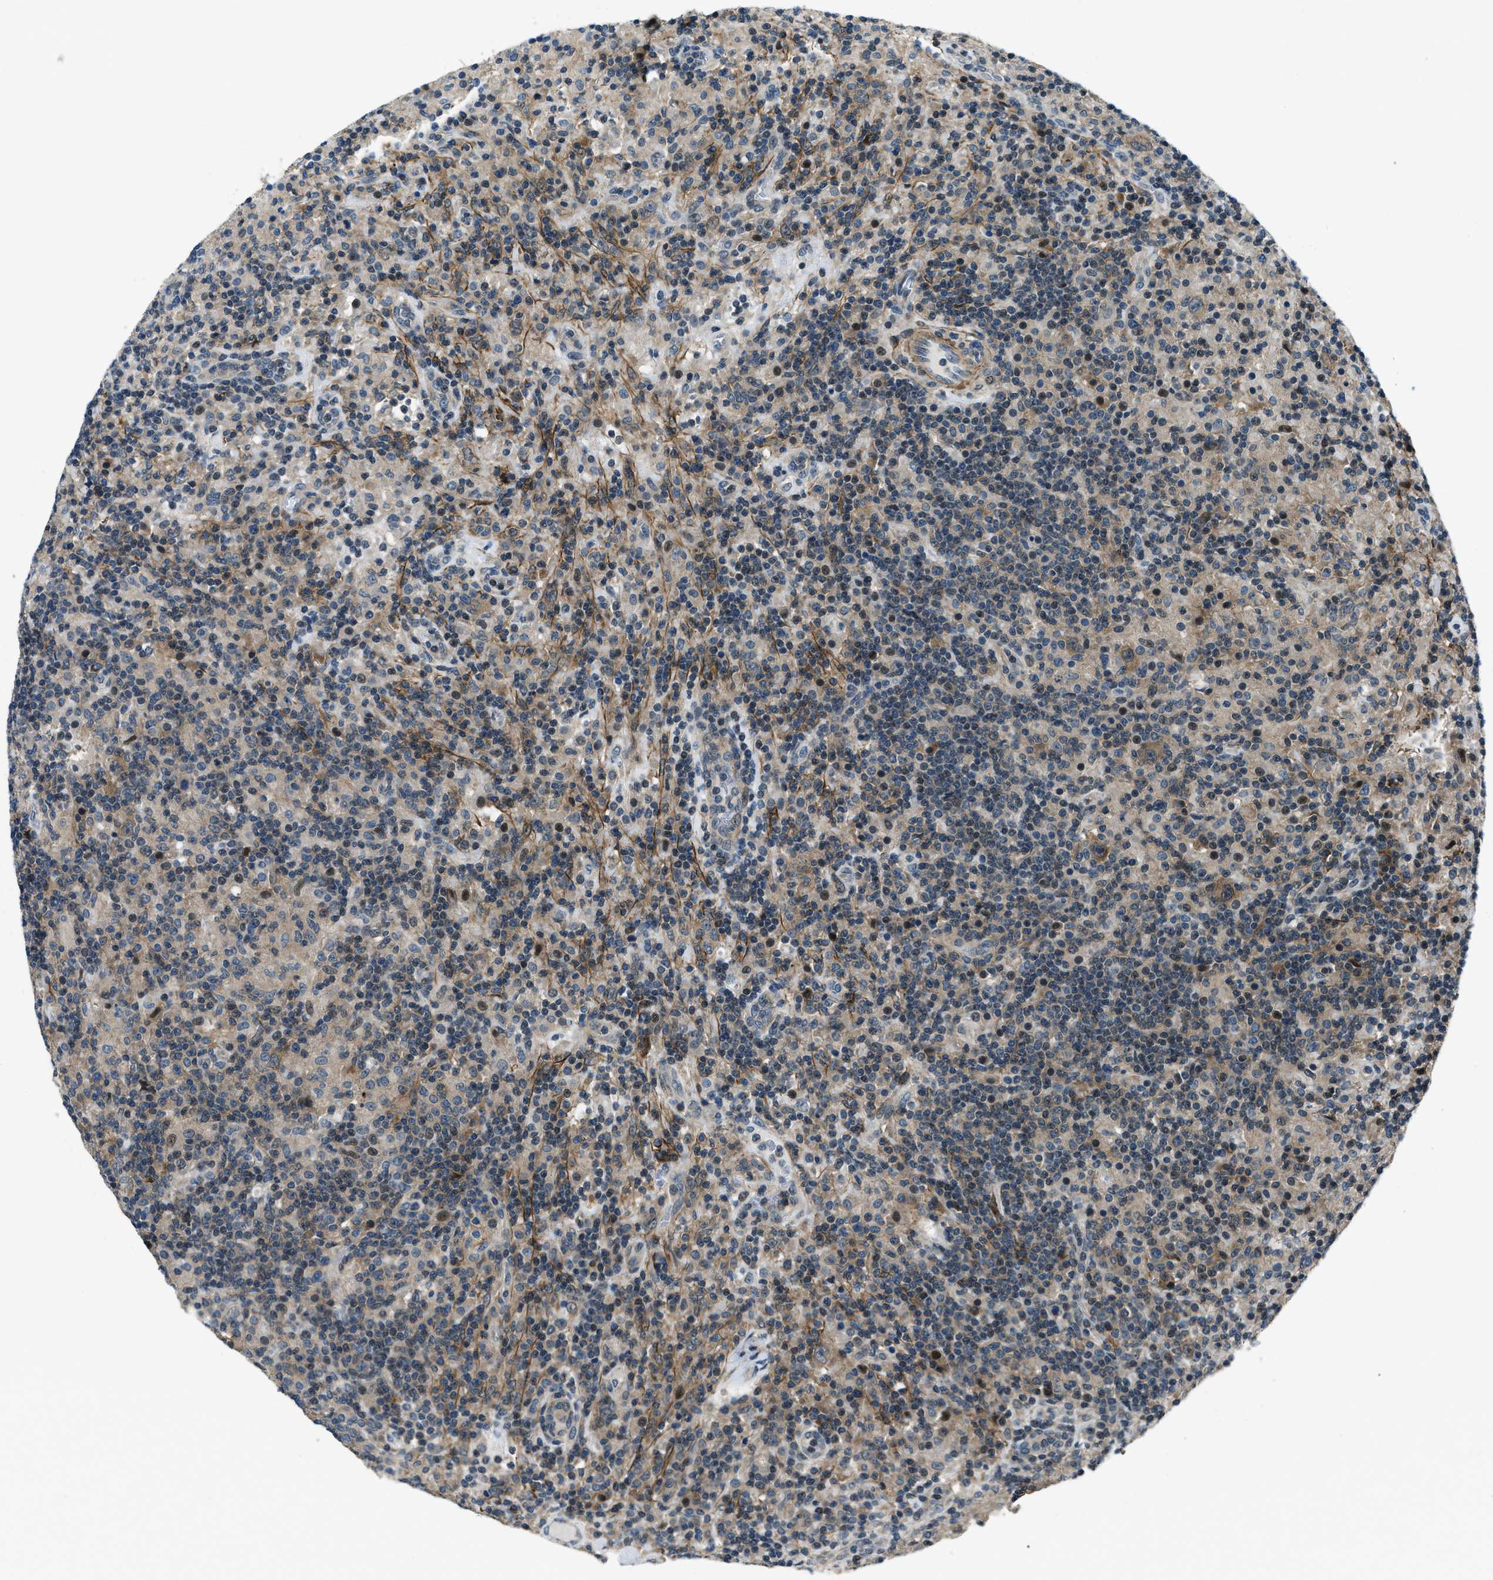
{"staining": {"intensity": "moderate", "quantity": ">75%", "location": "cytoplasmic/membranous"}, "tissue": "lymphoma", "cell_type": "Tumor cells", "image_type": "cancer", "snomed": [{"axis": "morphology", "description": "Hodgkin's disease, NOS"}, {"axis": "topography", "description": "Lymph node"}], "caption": "This histopathology image demonstrates immunohistochemistry (IHC) staining of lymphoma, with medium moderate cytoplasmic/membranous staining in about >75% of tumor cells.", "gene": "NUDCD3", "patient": {"sex": "male", "age": 70}}